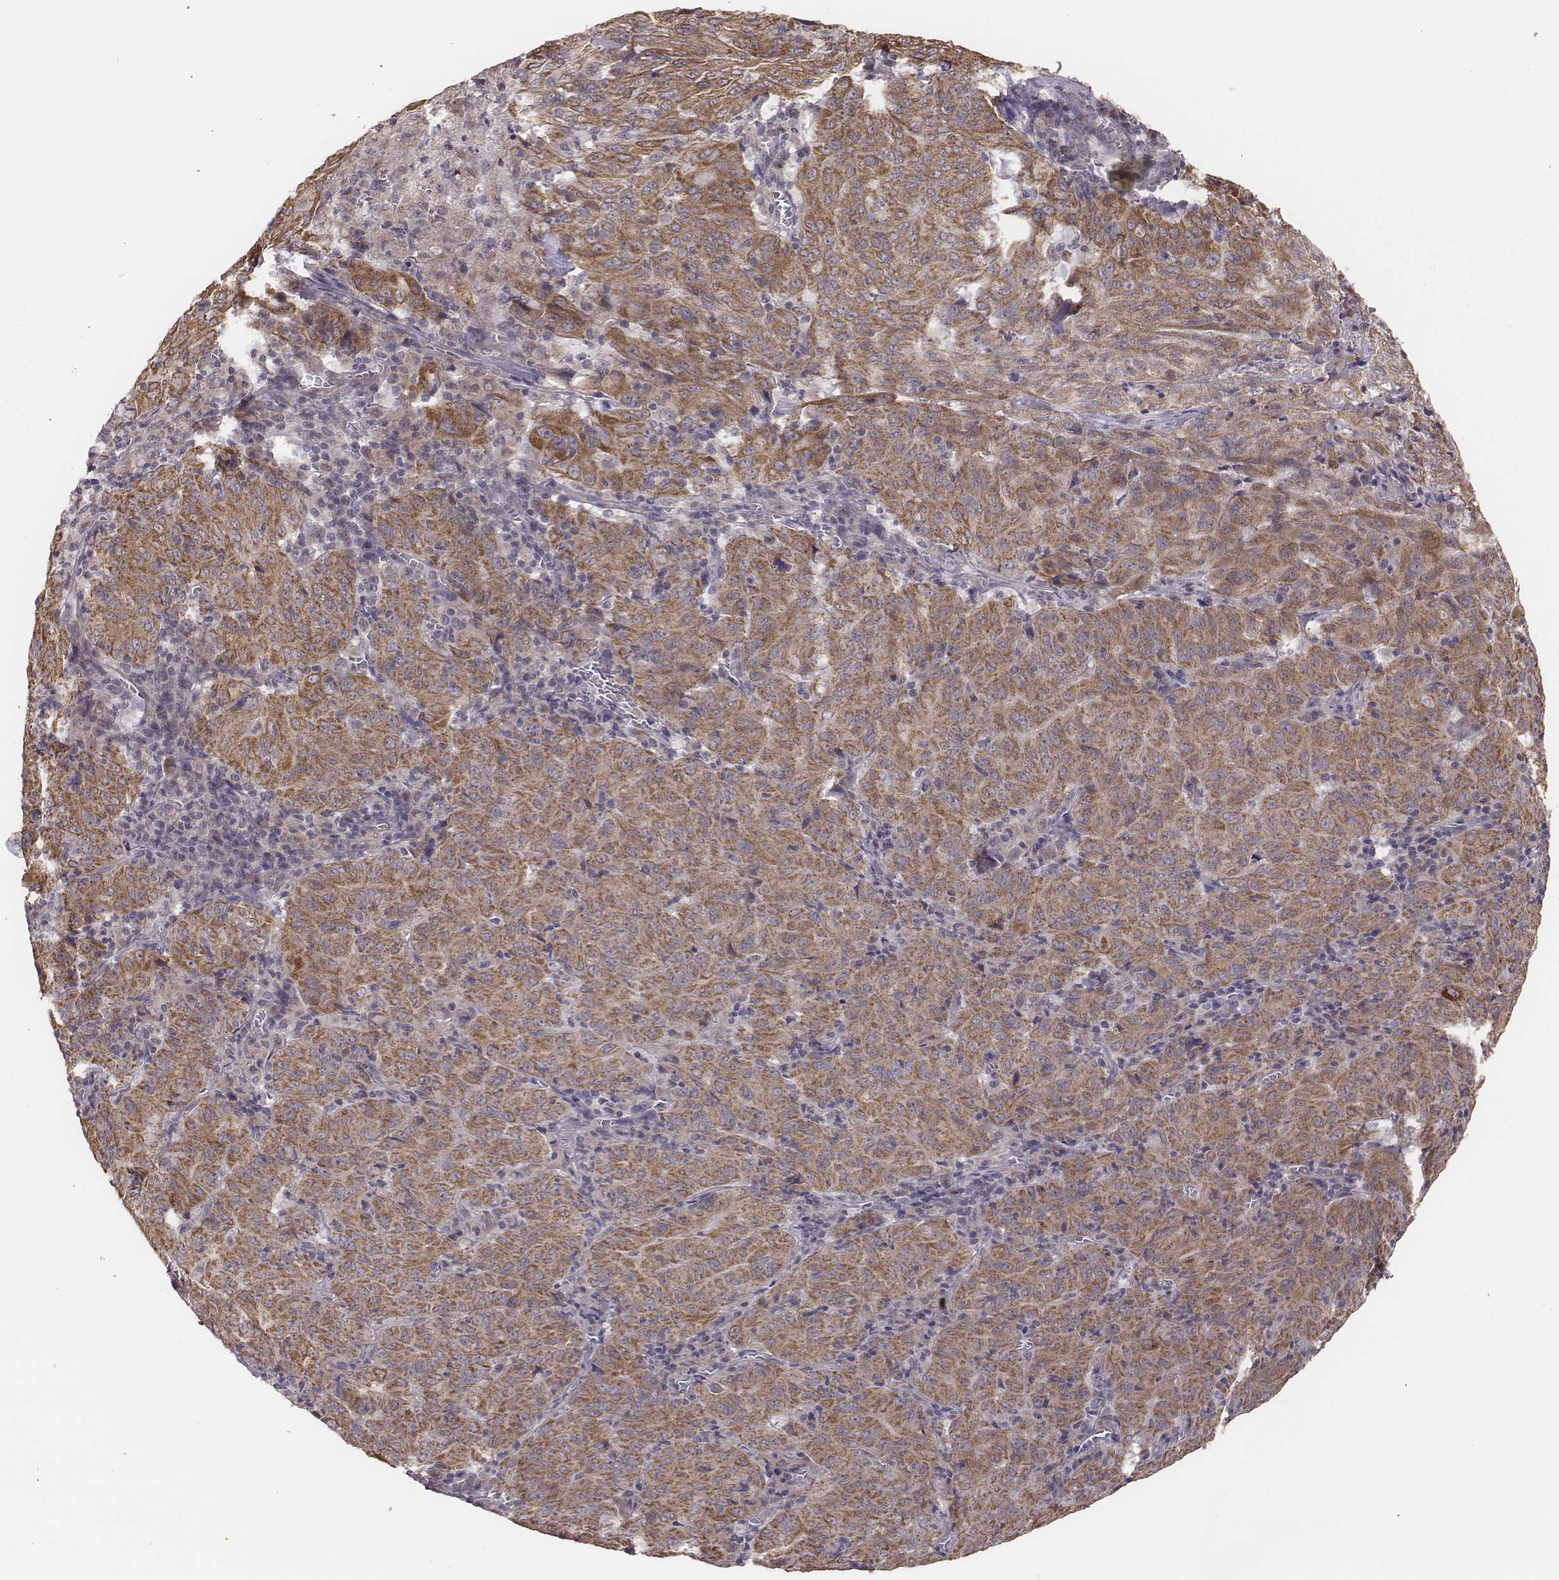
{"staining": {"intensity": "moderate", "quantity": ">75%", "location": "cytoplasmic/membranous"}, "tissue": "pancreatic cancer", "cell_type": "Tumor cells", "image_type": "cancer", "snomed": [{"axis": "morphology", "description": "Adenocarcinoma, NOS"}, {"axis": "topography", "description": "Pancreas"}], "caption": "A medium amount of moderate cytoplasmic/membranous staining is present in approximately >75% of tumor cells in pancreatic adenocarcinoma tissue. Ihc stains the protein of interest in brown and the nuclei are stained blue.", "gene": "HAVCR1", "patient": {"sex": "male", "age": 63}}